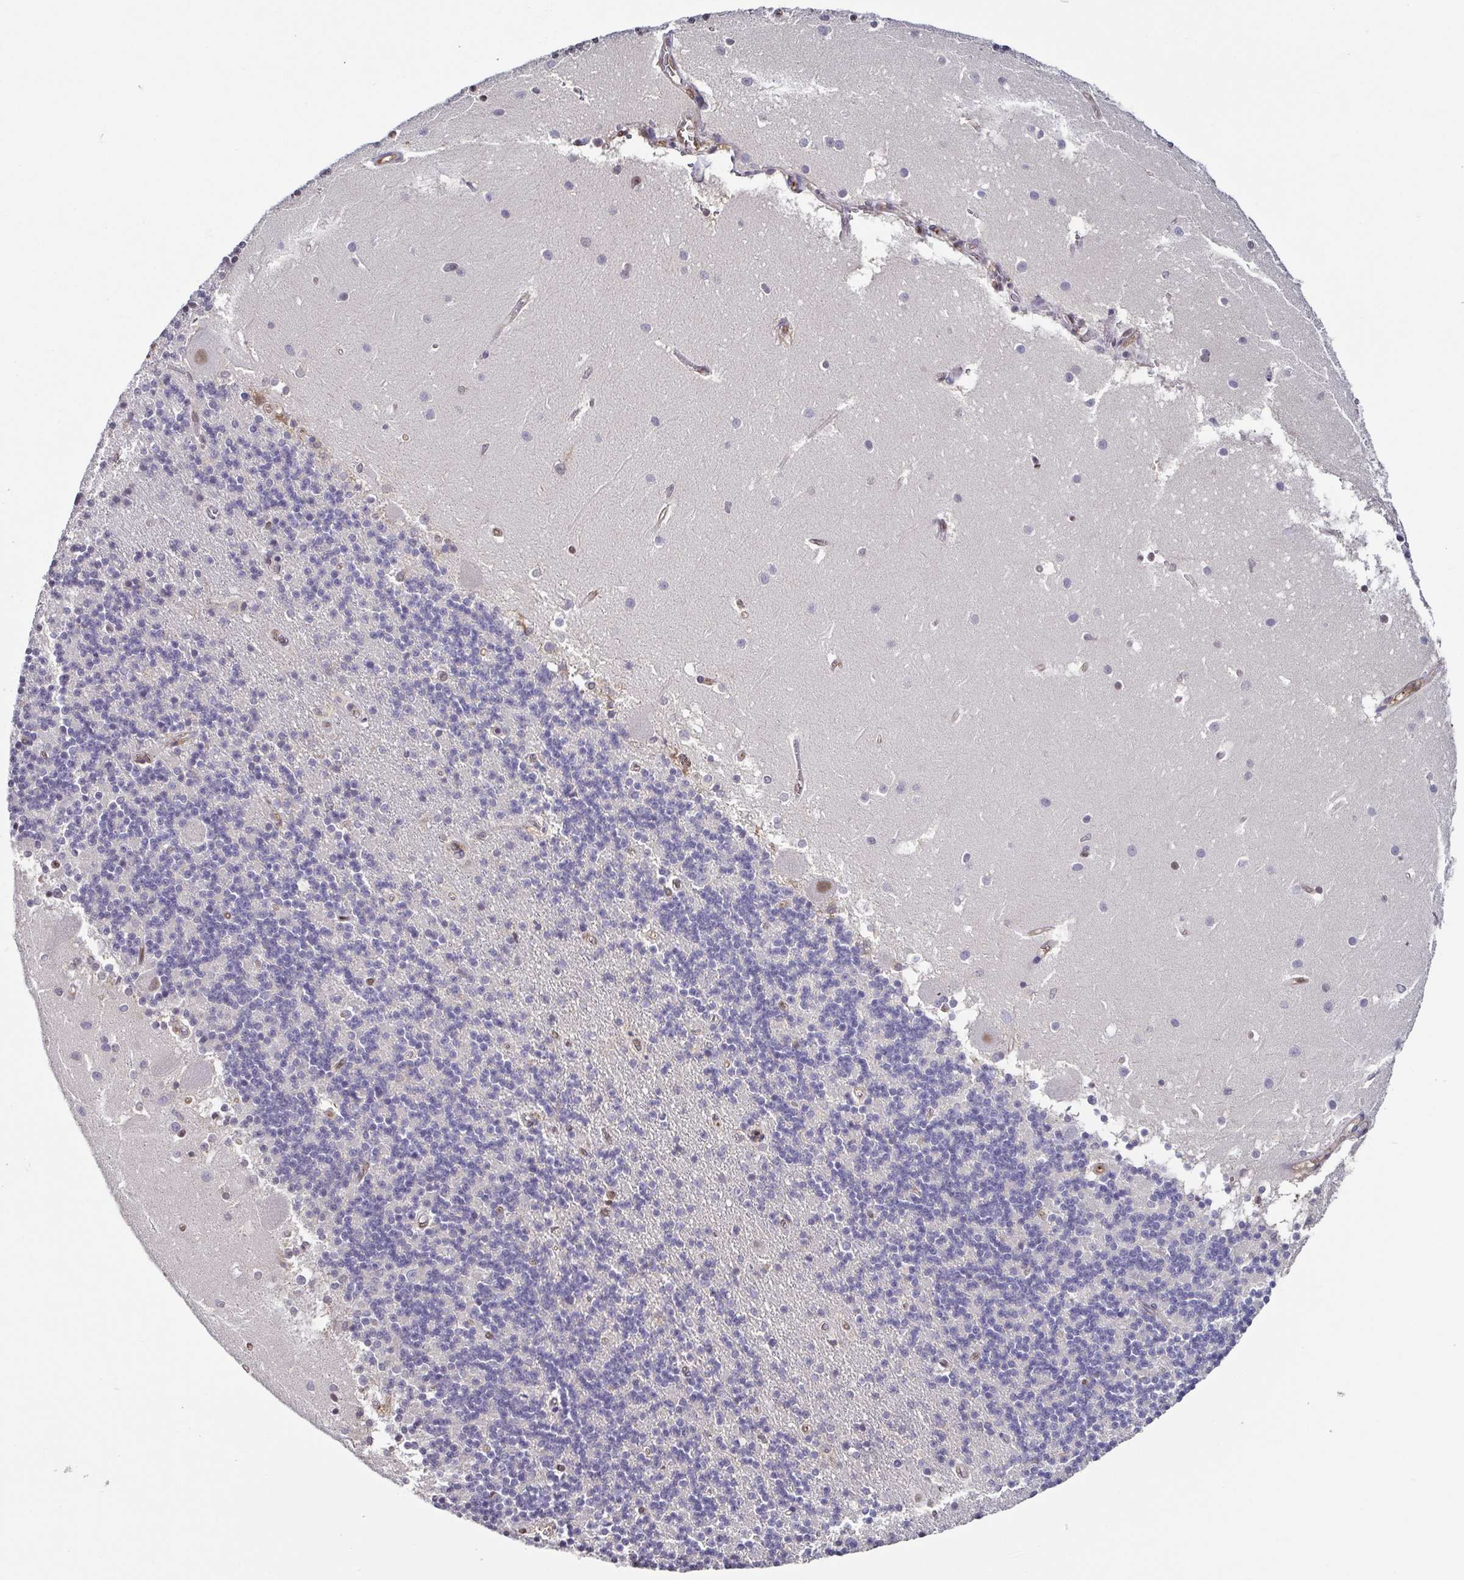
{"staining": {"intensity": "negative", "quantity": "none", "location": "none"}, "tissue": "cerebellum", "cell_type": "Cells in granular layer", "image_type": "normal", "snomed": [{"axis": "morphology", "description": "Normal tissue, NOS"}, {"axis": "topography", "description": "Cerebellum"}], "caption": "There is no significant positivity in cells in granular layer of cerebellum. The staining was performed using DAB (3,3'-diaminobenzidine) to visualize the protein expression in brown, while the nuclei were stained in blue with hematoxylin (Magnification: 20x).", "gene": "PSMB9", "patient": {"sex": "male", "age": 54}}